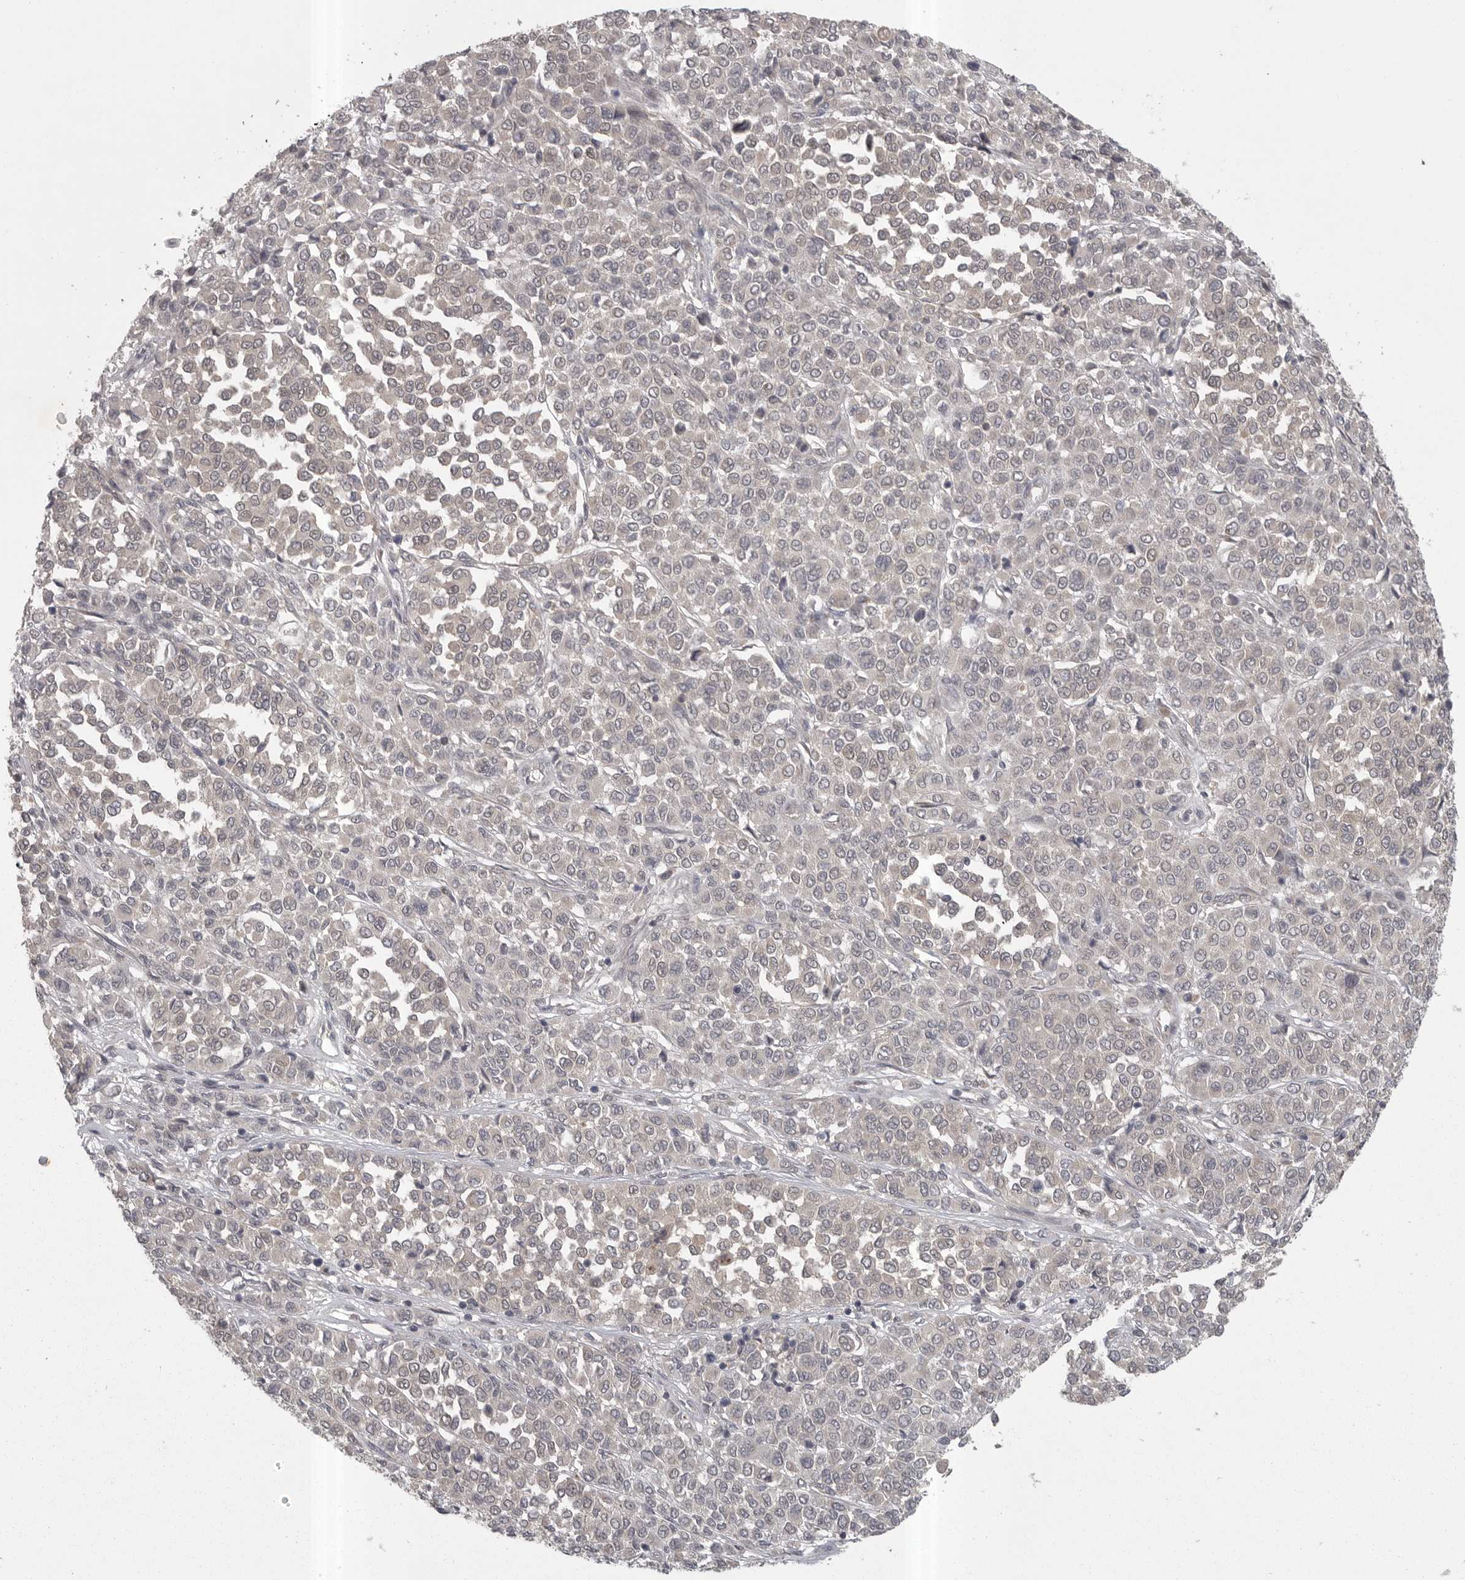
{"staining": {"intensity": "negative", "quantity": "none", "location": "none"}, "tissue": "melanoma", "cell_type": "Tumor cells", "image_type": "cancer", "snomed": [{"axis": "morphology", "description": "Malignant melanoma, Metastatic site"}, {"axis": "topography", "description": "Pancreas"}], "caption": "Melanoma stained for a protein using immunohistochemistry reveals no expression tumor cells.", "gene": "PHF13", "patient": {"sex": "female", "age": 30}}